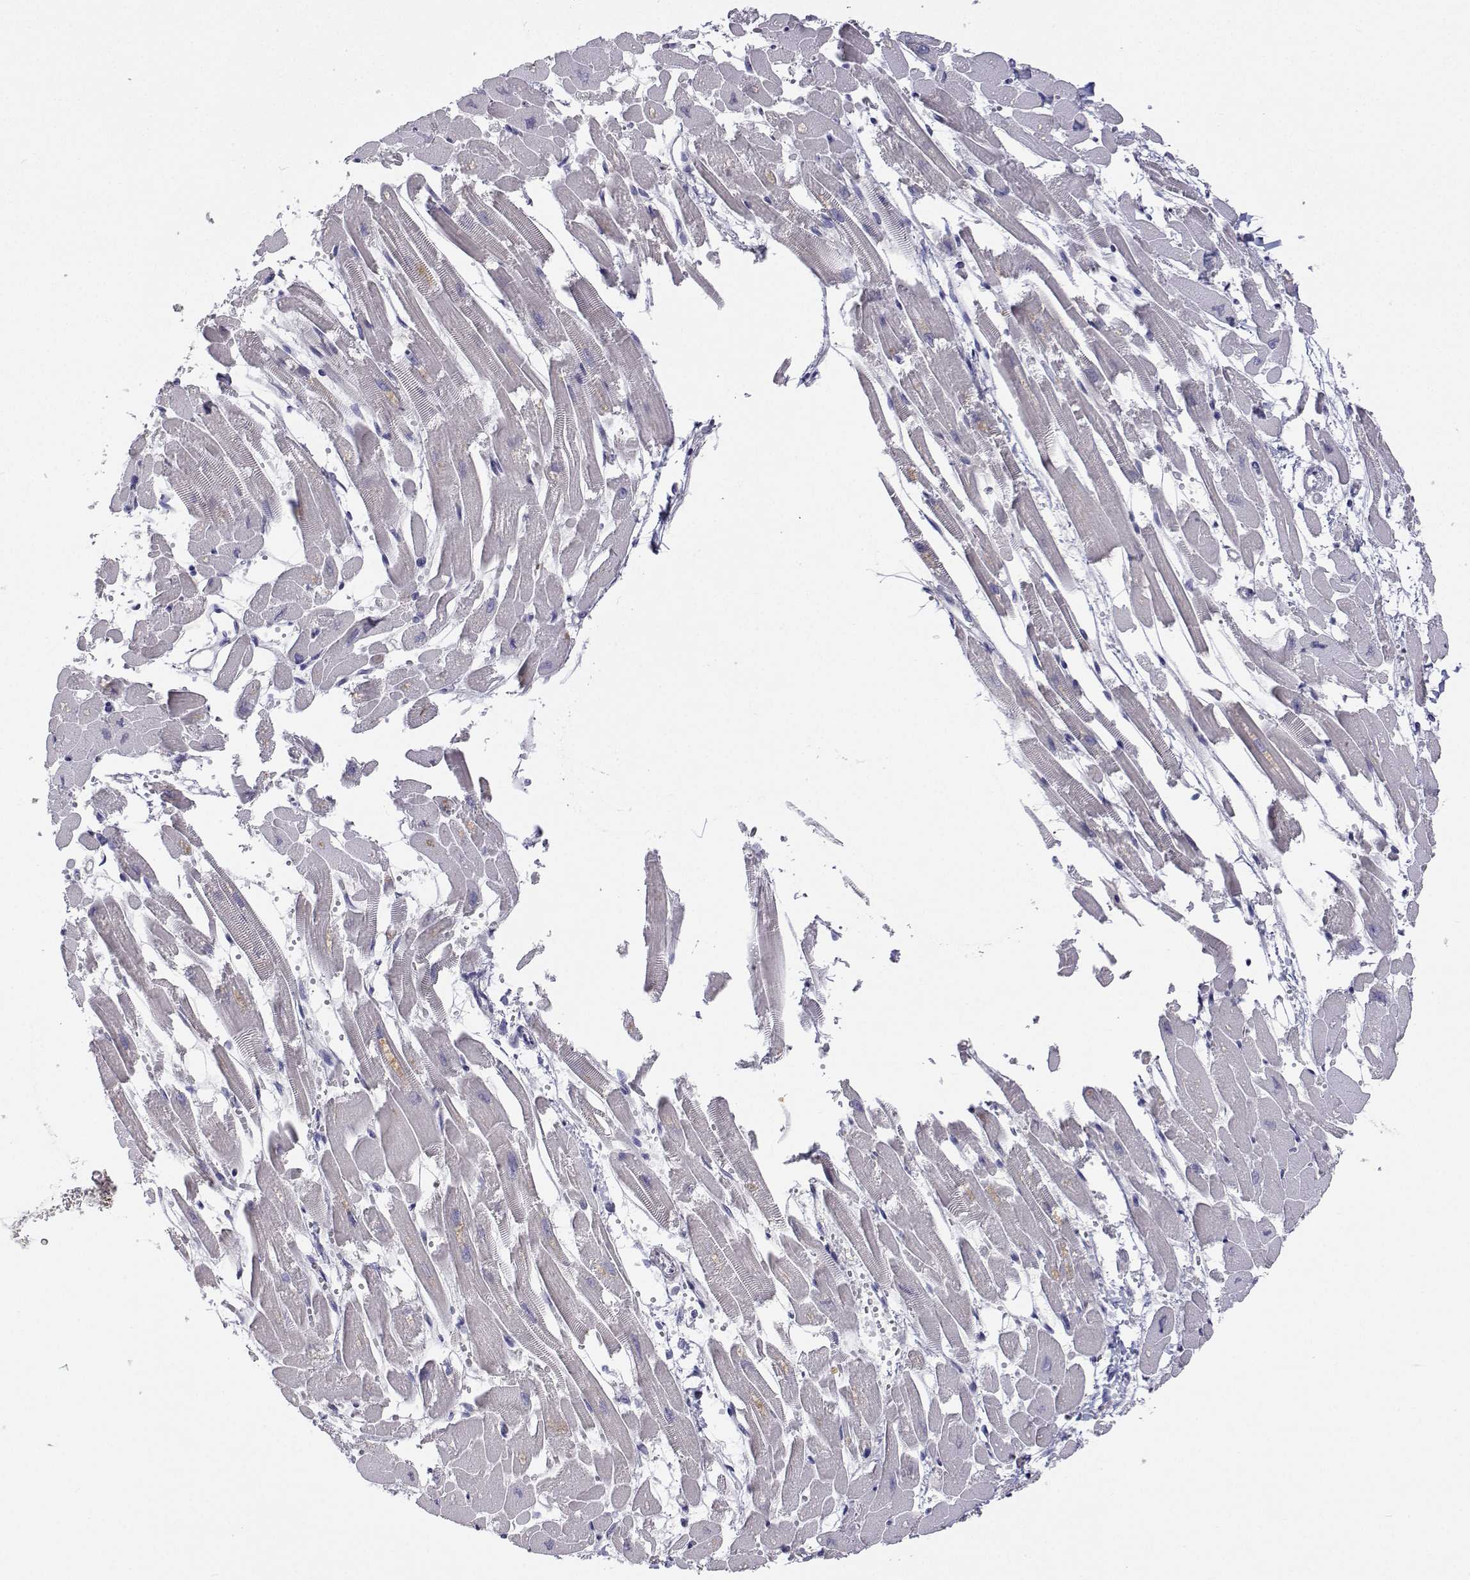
{"staining": {"intensity": "negative", "quantity": "none", "location": "none"}, "tissue": "heart muscle", "cell_type": "Cardiomyocytes", "image_type": "normal", "snomed": [{"axis": "morphology", "description": "Normal tissue, NOS"}, {"axis": "topography", "description": "Heart"}], "caption": "This is an immunohistochemistry histopathology image of normal heart muscle. There is no expression in cardiomyocytes.", "gene": "ANKRD65", "patient": {"sex": "female", "age": 52}}